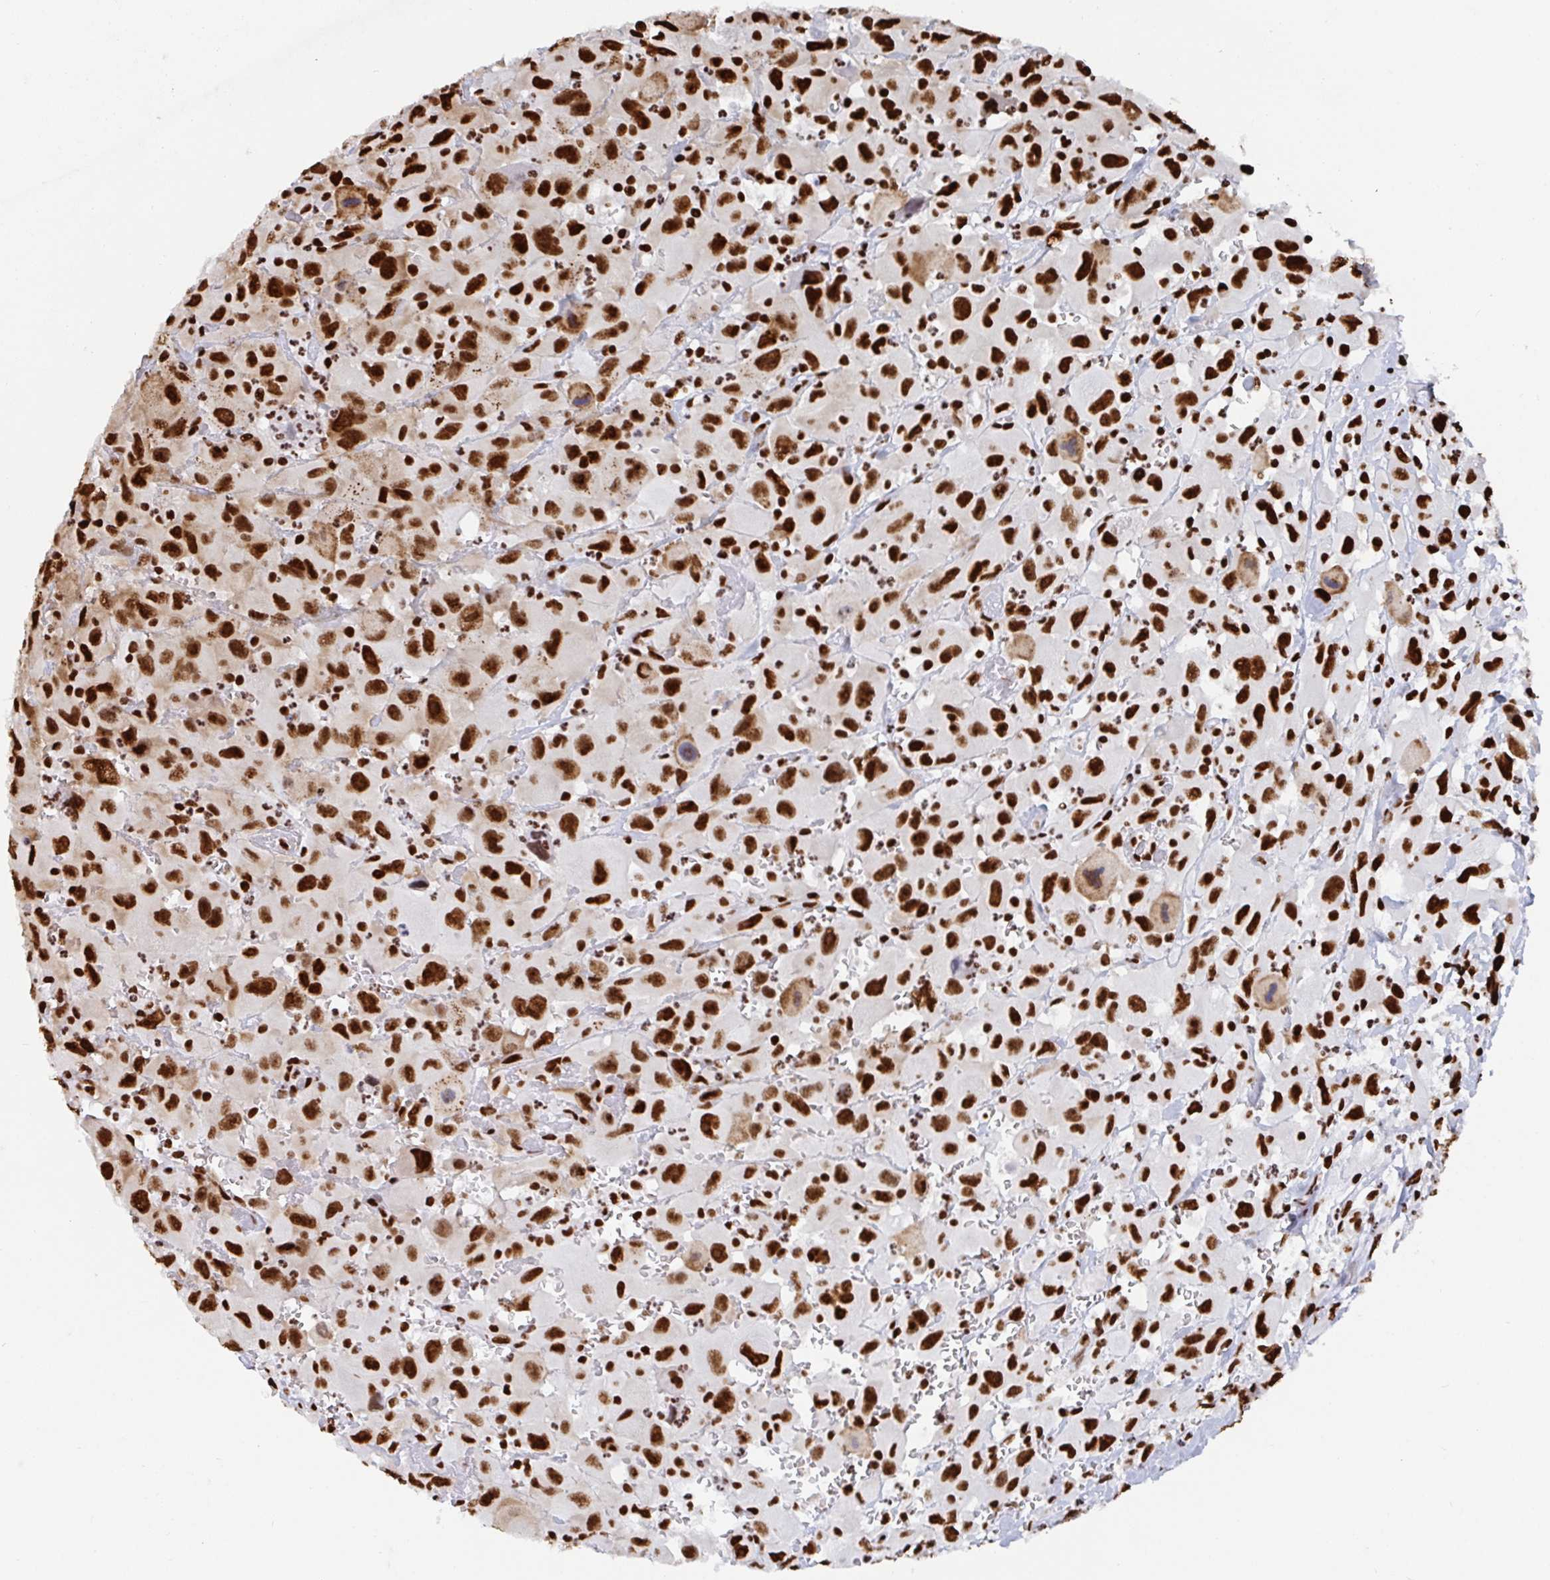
{"staining": {"intensity": "strong", "quantity": ">75%", "location": "nuclear"}, "tissue": "head and neck cancer", "cell_type": "Tumor cells", "image_type": "cancer", "snomed": [{"axis": "morphology", "description": "Squamous cell carcinoma, NOS"}, {"axis": "morphology", "description": "Squamous cell carcinoma, metastatic, NOS"}, {"axis": "topography", "description": "Oral tissue"}, {"axis": "topography", "description": "Head-Neck"}], "caption": "There is high levels of strong nuclear staining in tumor cells of squamous cell carcinoma (head and neck), as demonstrated by immunohistochemical staining (brown color).", "gene": "EWSR1", "patient": {"sex": "female", "age": 85}}